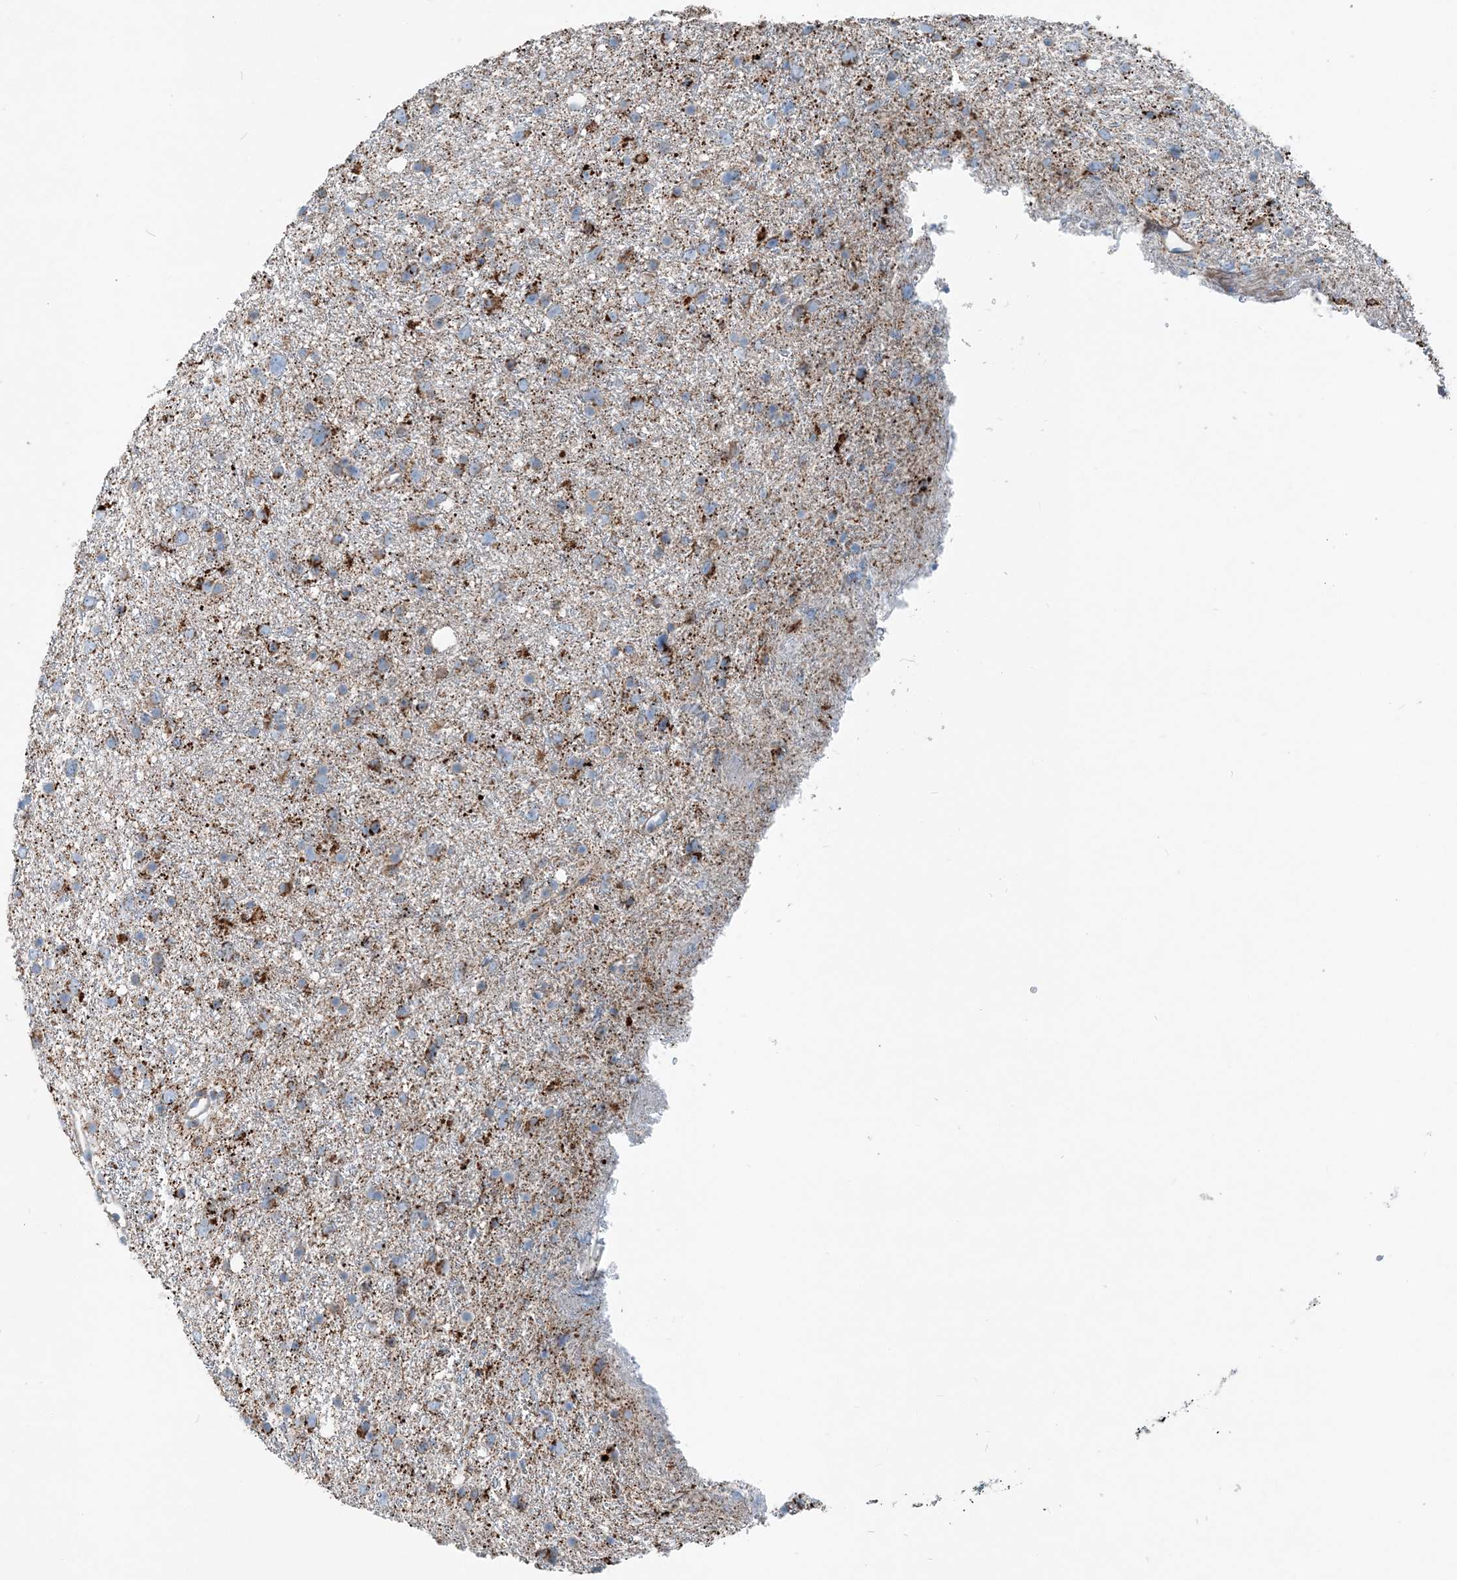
{"staining": {"intensity": "strong", "quantity": "25%-75%", "location": "cytoplasmic/membranous"}, "tissue": "glioma", "cell_type": "Tumor cells", "image_type": "cancer", "snomed": [{"axis": "morphology", "description": "Glioma, malignant, Low grade"}, {"axis": "topography", "description": "Cerebral cortex"}], "caption": "IHC (DAB) staining of glioma demonstrates strong cytoplasmic/membranous protein positivity in about 25%-75% of tumor cells.", "gene": "INTU", "patient": {"sex": "female", "age": 39}}